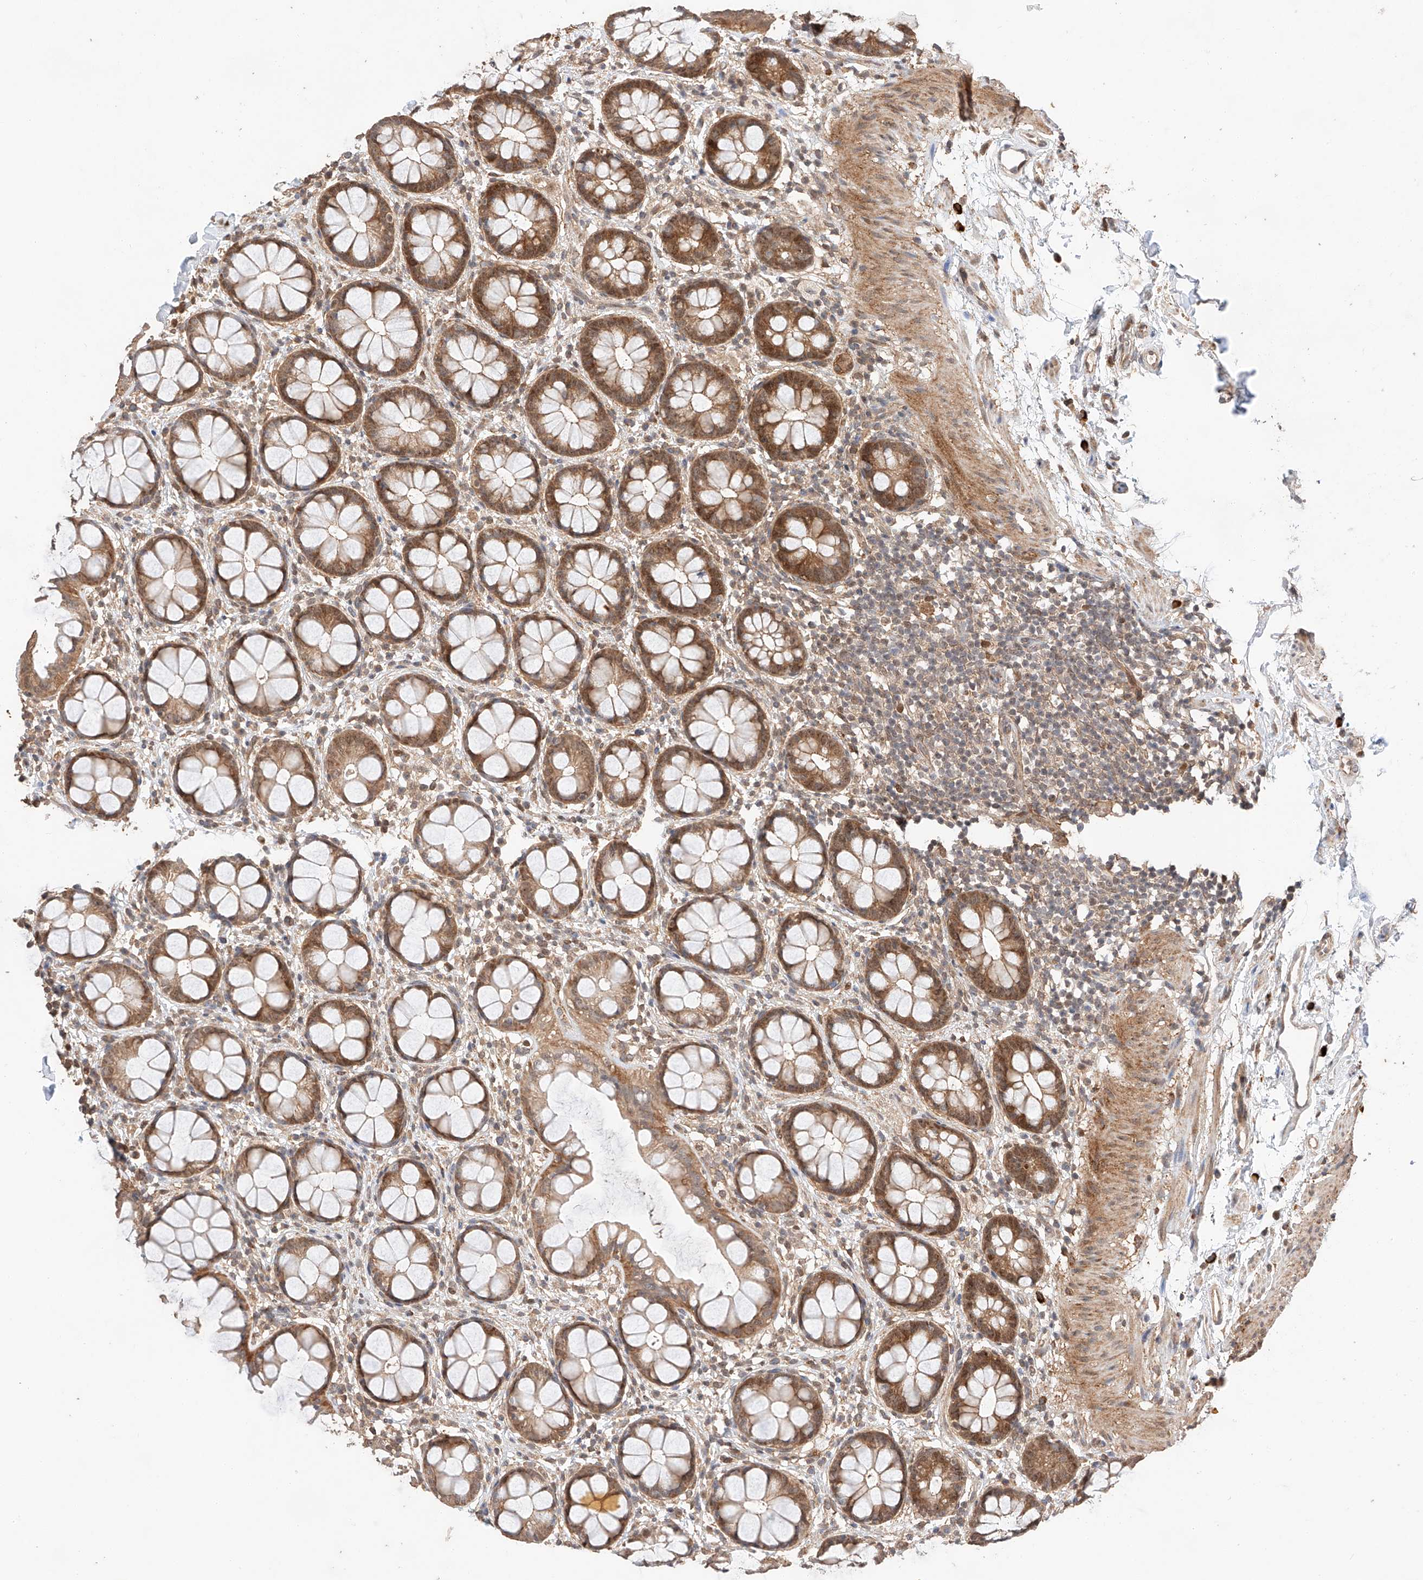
{"staining": {"intensity": "moderate", "quantity": ">75%", "location": "cytoplasmic/membranous"}, "tissue": "rectum", "cell_type": "Glandular cells", "image_type": "normal", "snomed": [{"axis": "morphology", "description": "Normal tissue, NOS"}, {"axis": "topography", "description": "Rectum"}], "caption": "The immunohistochemical stain shows moderate cytoplasmic/membranous positivity in glandular cells of normal rectum.", "gene": "RAB23", "patient": {"sex": "female", "age": 65}}